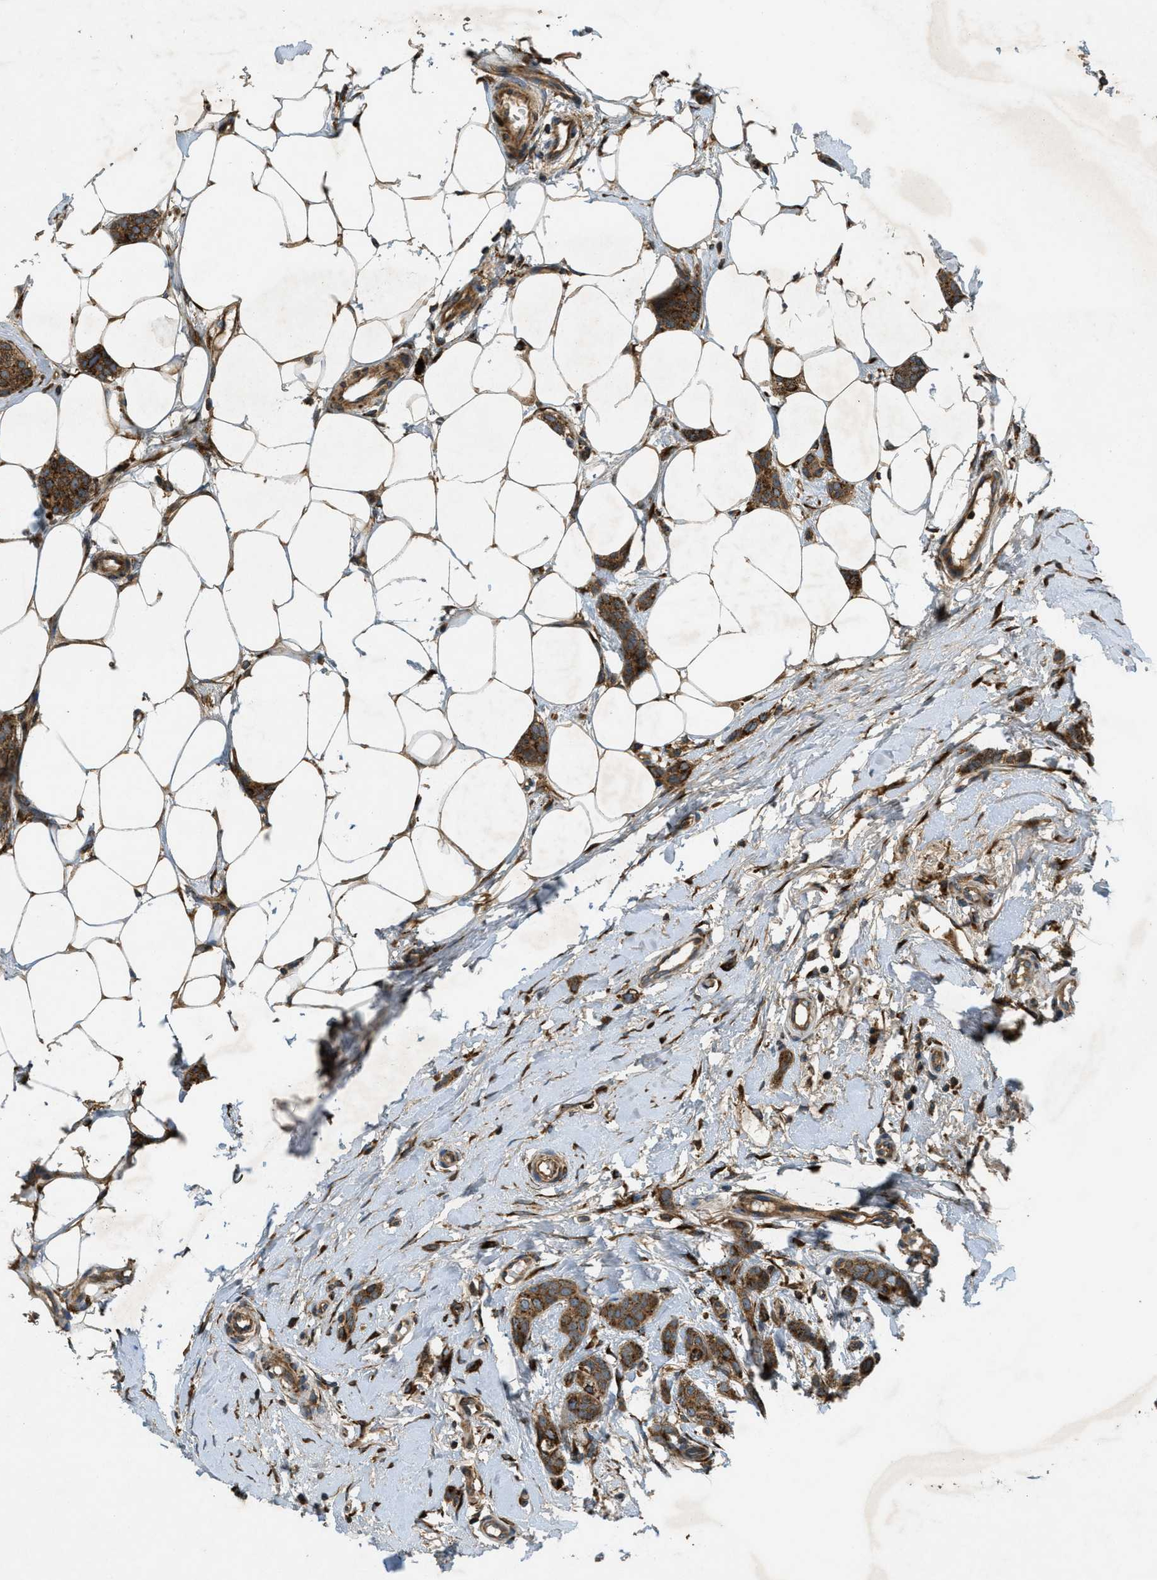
{"staining": {"intensity": "moderate", "quantity": ">75%", "location": "cytoplasmic/membranous"}, "tissue": "breast cancer", "cell_type": "Tumor cells", "image_type": "cancer", "snomed": [{"axis": "morphology", "description": "Lobular carcinoma"}, {"axis": "topography", "description": "Skin"}, {"axis": "topography", "description": "Breast"}], "caption": "Immunohistochemistry image of neoplastic tissue: lobular carcinoma (breast) stained using immunohistochemistry exhibits medium levels of moderate protein expression localized specifically in the cytoplasmic/membranous of tumor cells, appearing as a cytoplasmic/membranous brown color.", "gene": "PCDH18", "patient": {"sex": "female", "age": 46}}